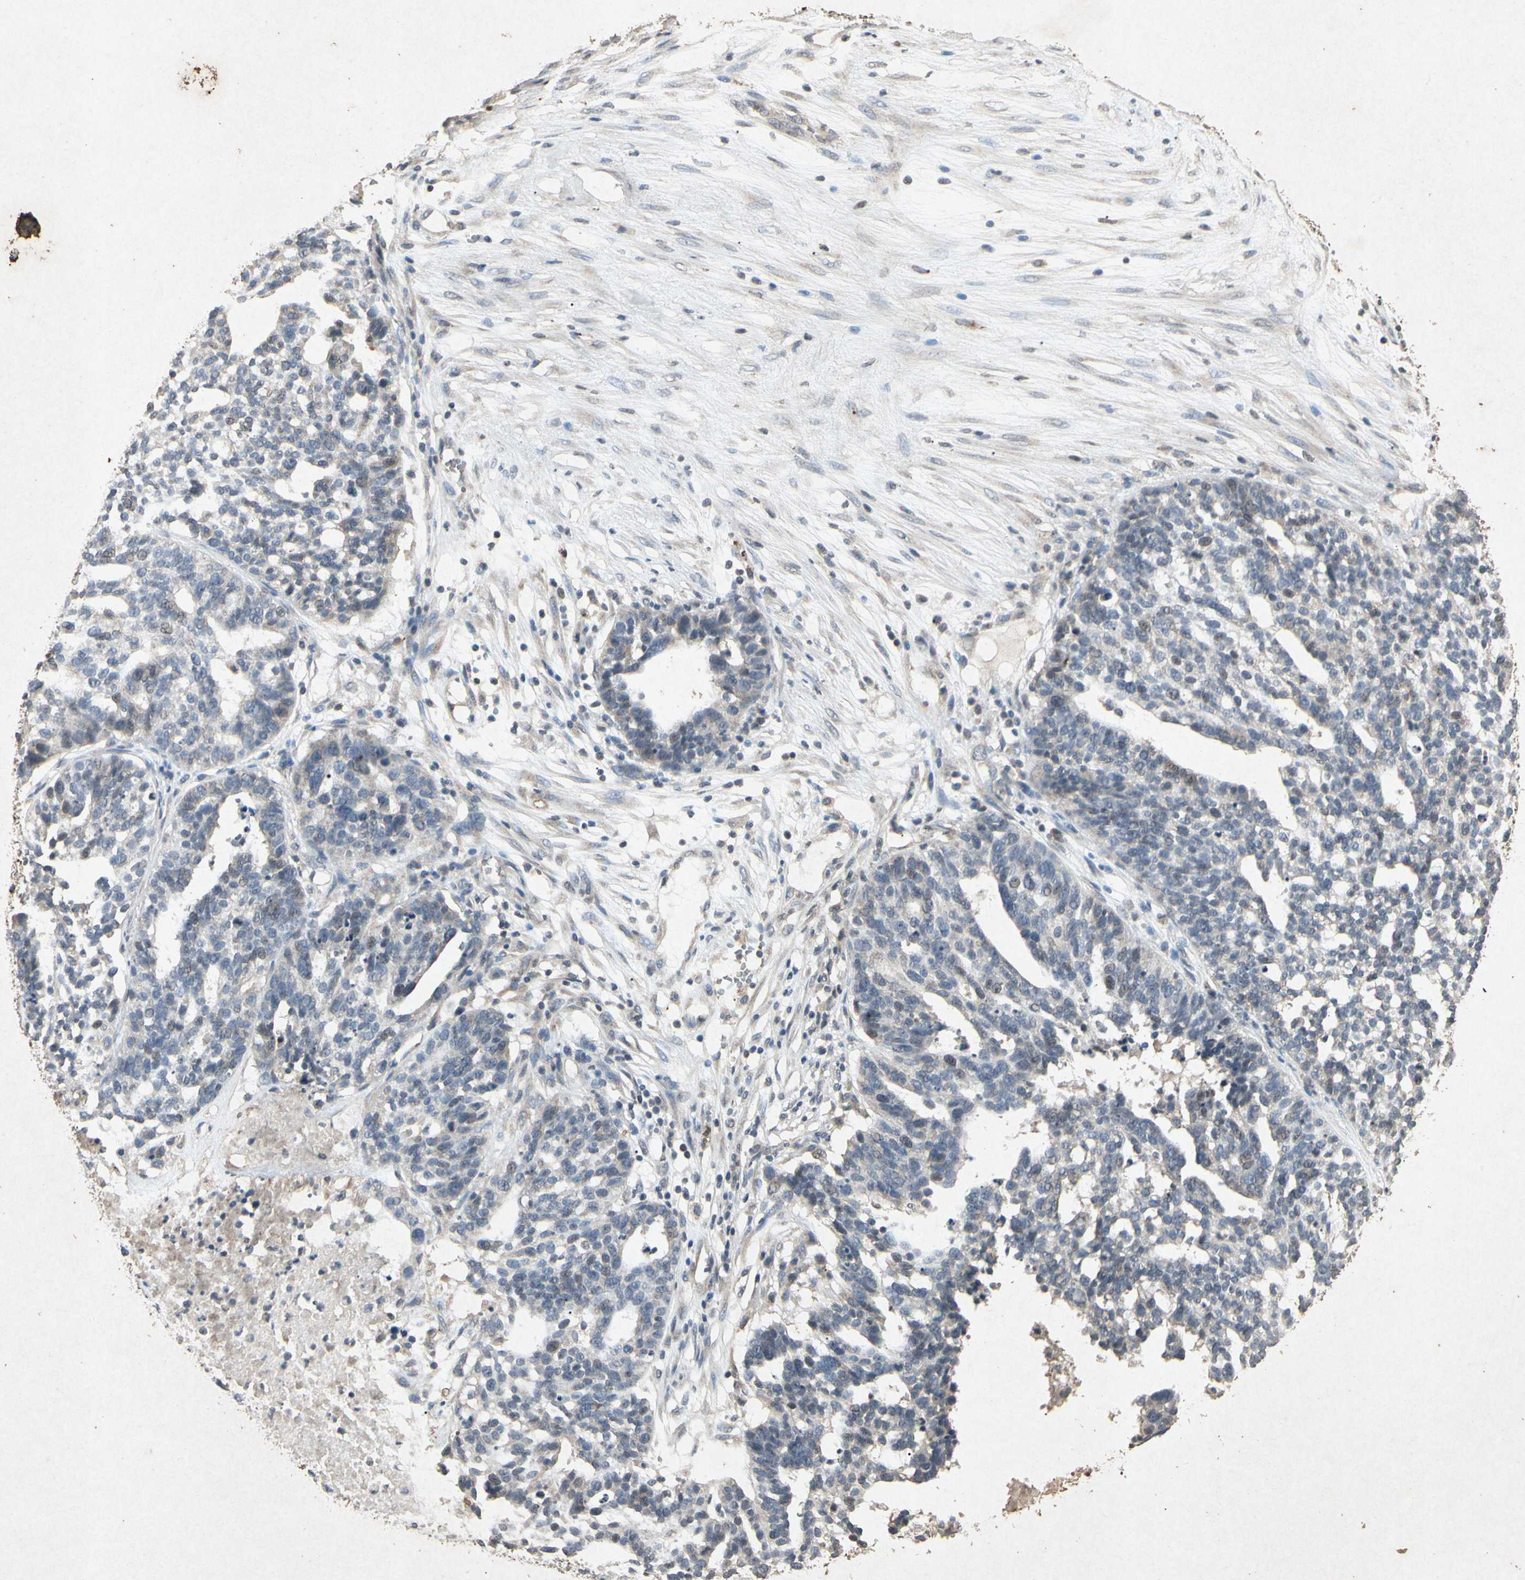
{"staining": {"intensity": "negative", "quantity": "none", "location": "none"}, "tissue": "ovarian cancer", "cell_type": "Tumor cells", "image_type": "cancer", "snomed": [{"axis": "morphology", "description": "Cystadenocarcinoma, serous, NOS"}, {"axis": "topography", "description": "Ovary"}], "caption": "Histopathology image shows no protein positivity in tumor cells of ovarian serous cystadenocarcinoma tissue.", "gene": "MSRB1", "patient": {"sex": "female", "age": 59}}